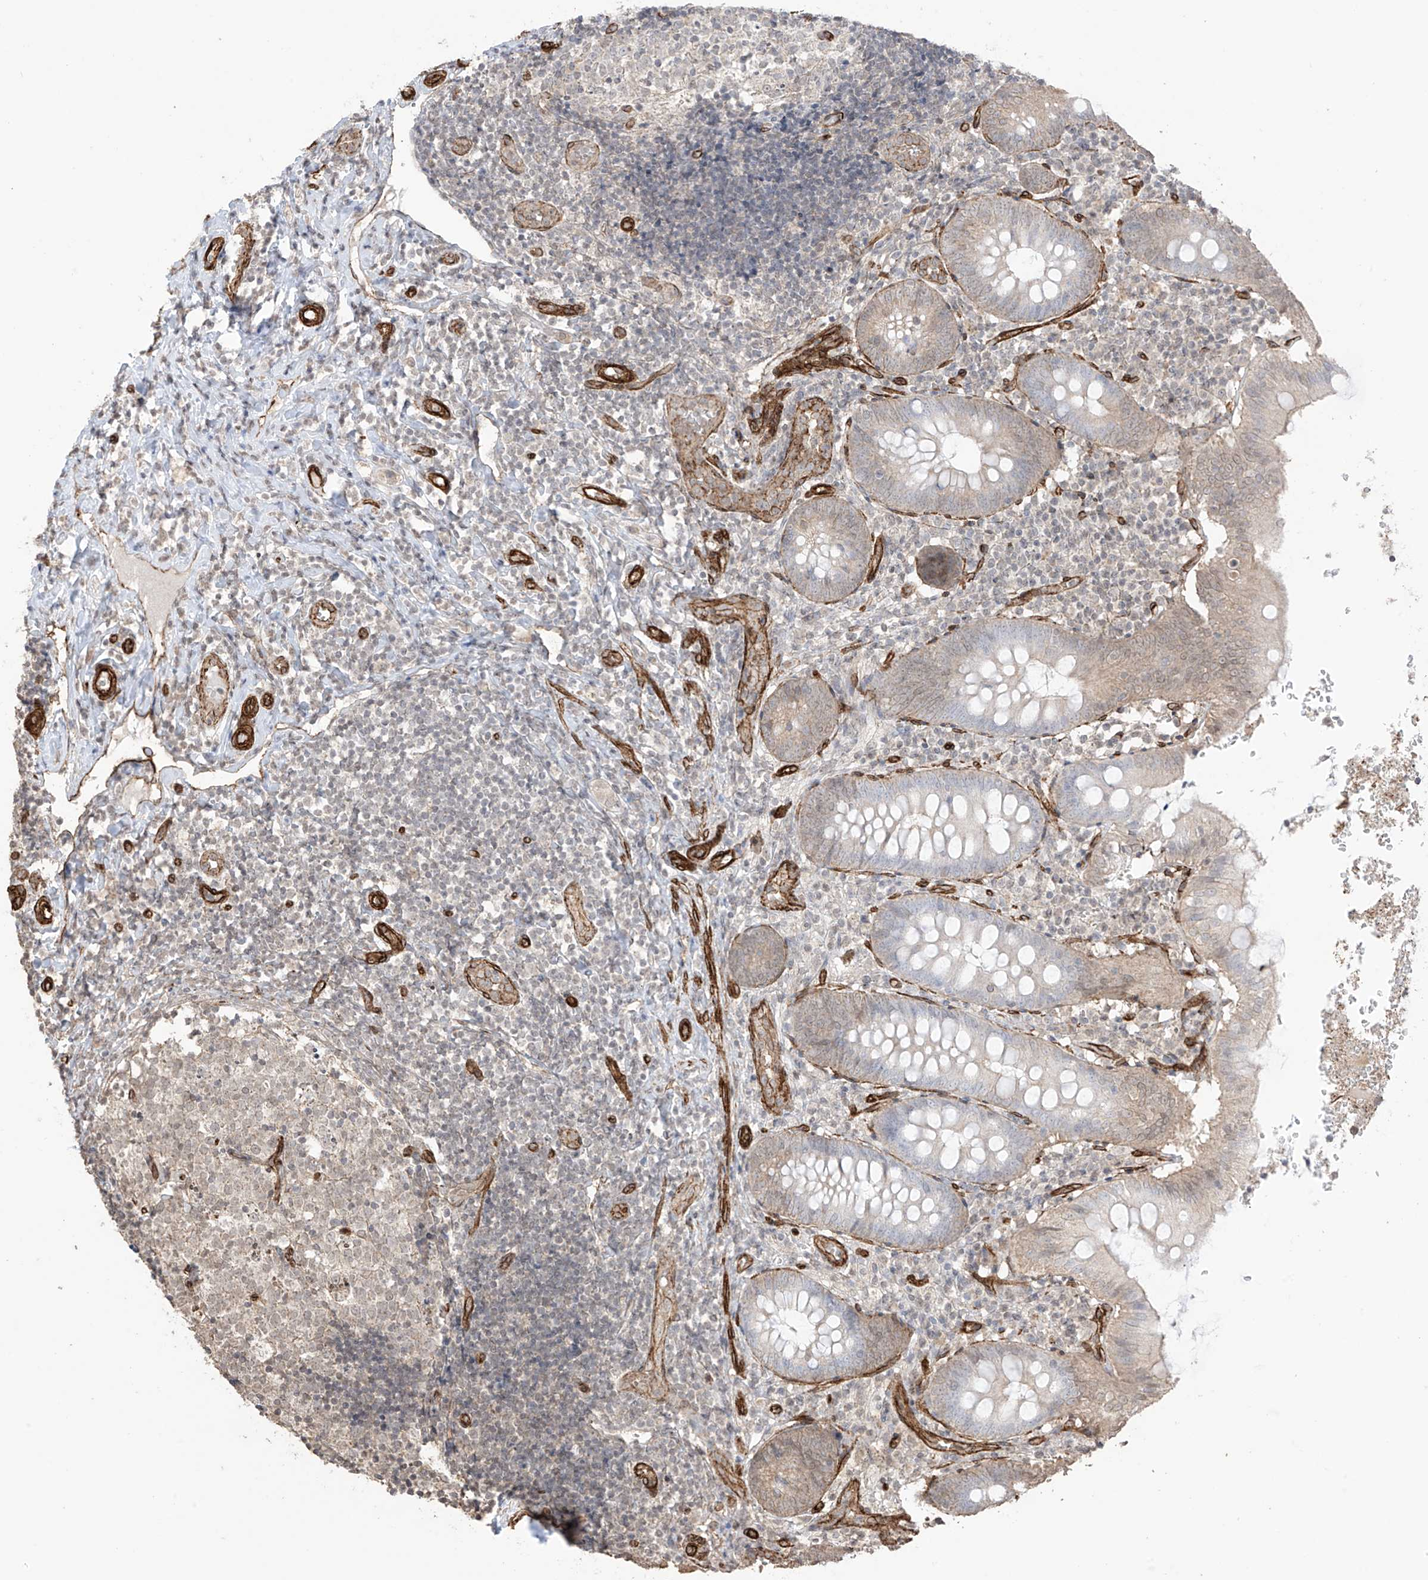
{"staining": {"intensity": "weak", "quantity": "25%-75%", "location": "cytoplasmic/membranous"}, "tissue": "appendix", "cell_type": "Glandular cells", "image_type": "normal", "snomed": [{"axis": "morphology", "description": "Normal tissue, NOS"}, {"axis": "topography", "description": "Appendix"}], "caption": "Immunohistochemistry photomicrograph of unremarkable appendix stained for a protein (brown), which demonstrates low levels of weak cytoplasmic/membranous expression in about 25%-75% of glandular cells.", "gene": "TTLL5", "patient": {"sex": "male", "age": 8}}